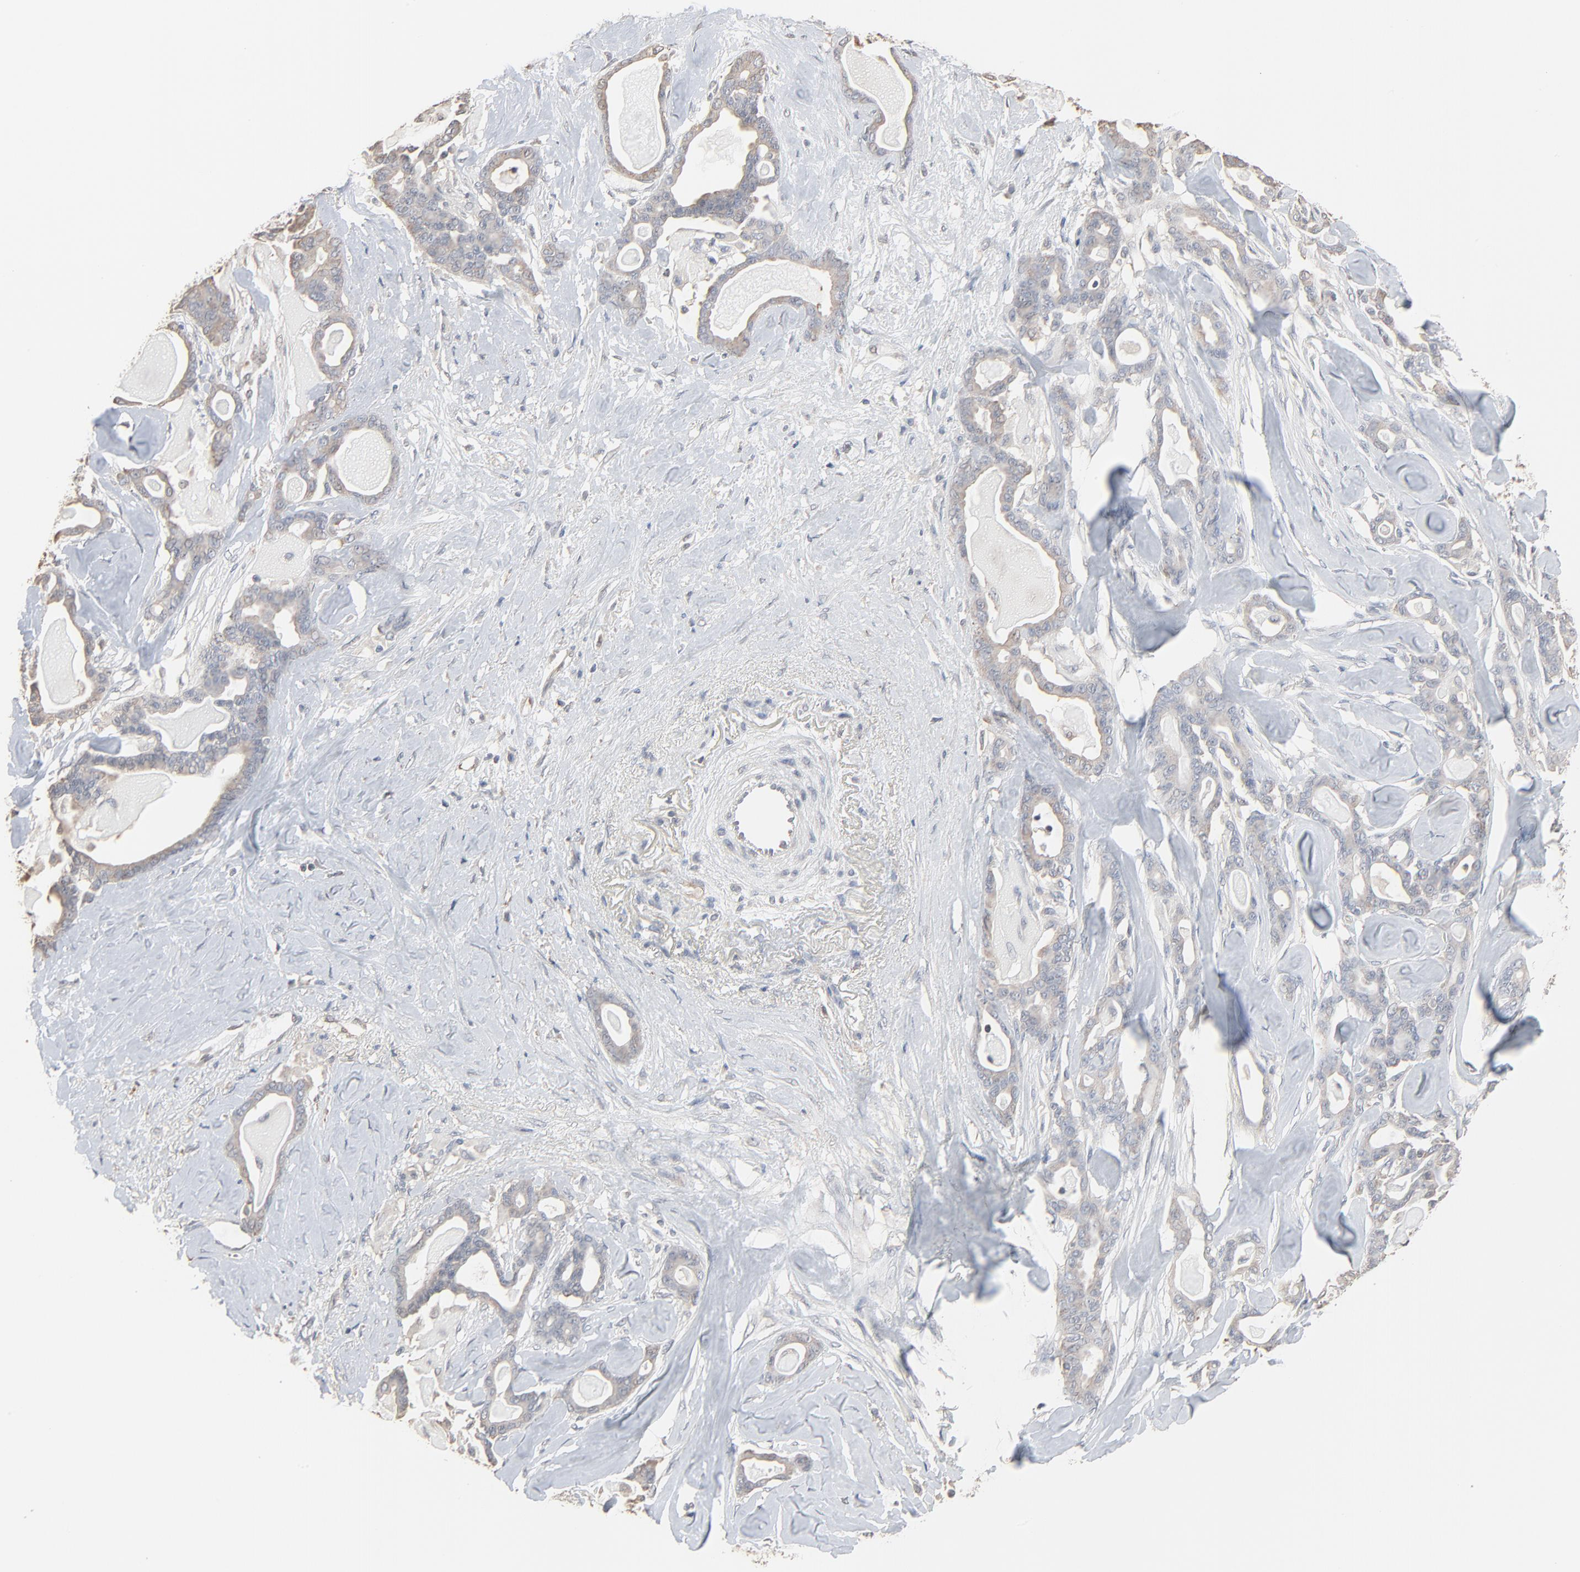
{"staining": {"intensity": "weak", "quantity": ">75%", "location": "cytoplasmic/membranous"}, "tissue": "pancreatic cancer", "cell_type": "Tumor cells", "image_type": "cancer", "snomed": [{"axis": "morphology", "description": "Adenocarcinoma, NOS"}, {"axis": "topography", "description": "Pancreas"}], "caption": "Immunohistochemistry (IHC) staining of pancreatic cancer, which demonstrates low levels of weak cytoplasmic/membranous positivity in about >75% of tumor cells indicating weak cytoplasmic/membranous protein staining. The staining was performed using DAB (brown) for protein detection and nuclei were counterstained in hematoxylin (blue).", "gene": "CCT5", "patient": {"sex": "male", "age": 63}}